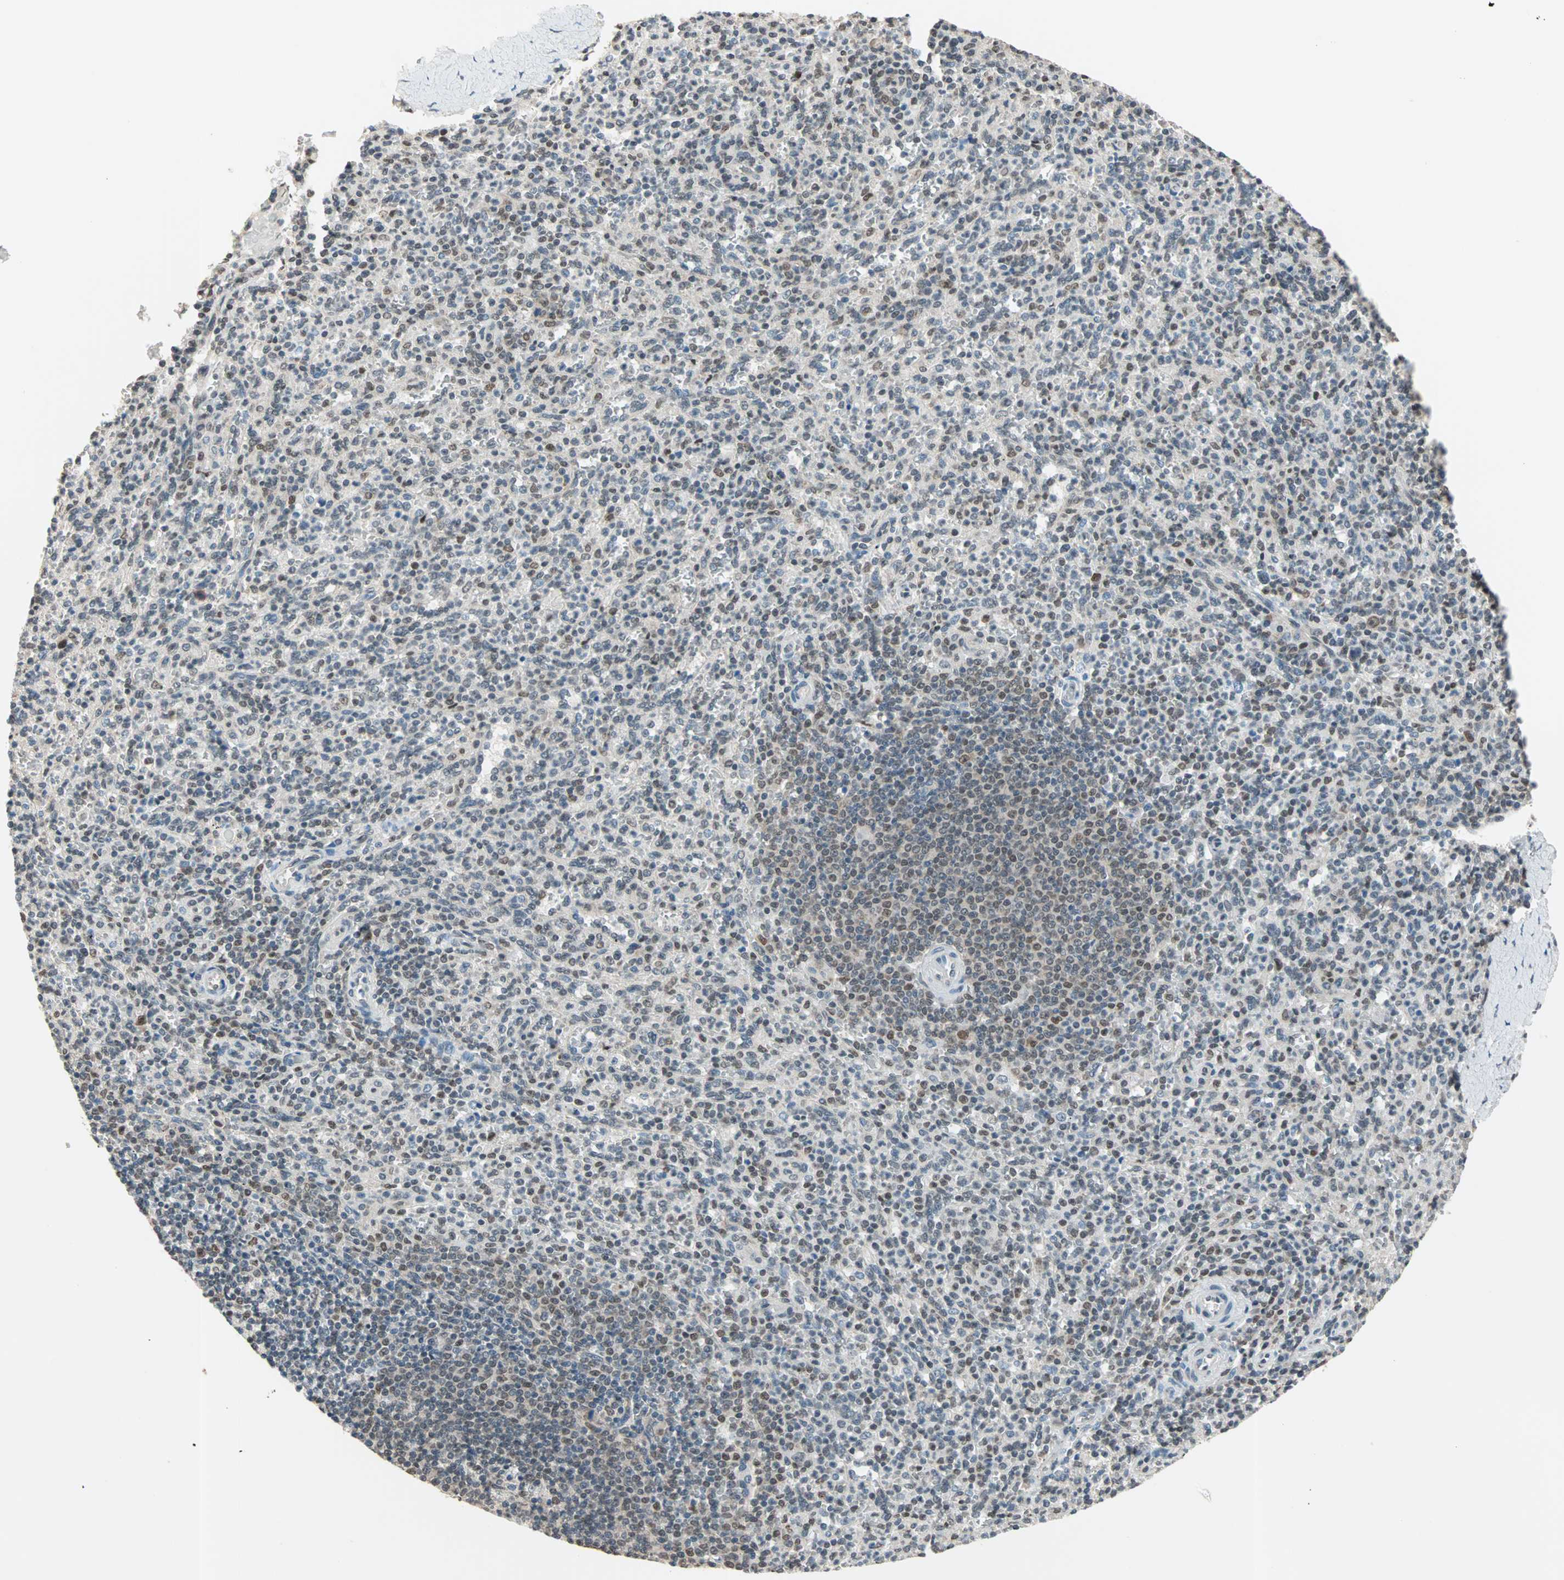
{"staining": {"intensity": "weak", "quantity": "25%-75%", "location": "nuclear"}, "tissue": "spleen", "cell_type": "Cells in red pulp", "image_type": "normal", "snomed": [{"axis": "morphology", "description": "Normal tissue, NOS"}, {"axis": "topography", "description": "Spleen"}], "caption": "Protein analysis of unremarkable spleen displays weak nuclear expression in approximately 25%-75% of cells in red pulp.", "gene": "DAZAP1", "patient": {"sex": "male", "age": 36}}